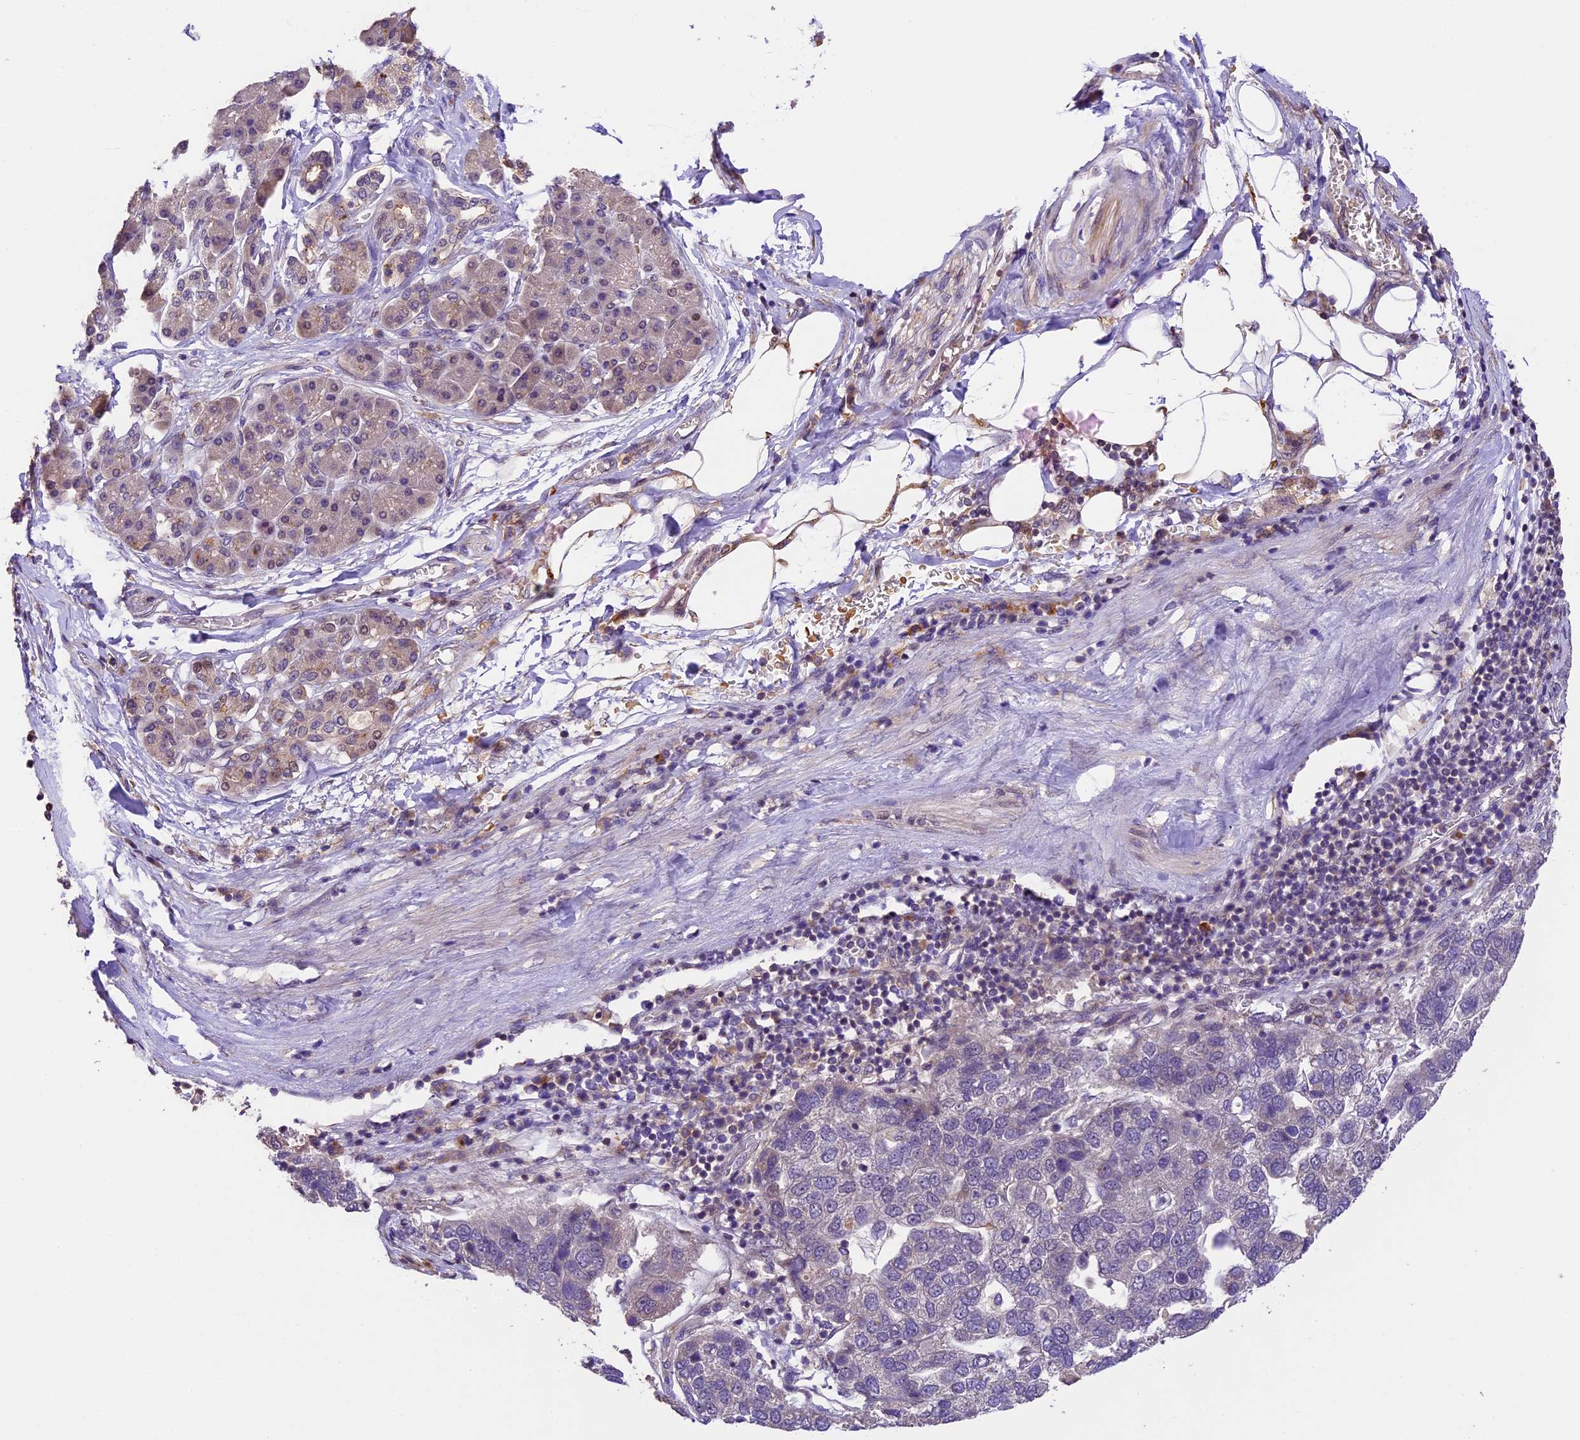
{"staining": {"intensity": "negative", "quantity": "none", "location": "none"}, "tissue": "pancreatic cancer", "cell_type": "Tumor cells", "image_type": "cancer", "snomed": [{"axis": "morphology", "description": "Adenocarcinoma, NOS"}, {"axis": "topography", "description": "Pancreas"}], "caption": "Immunohistochemistry (IHC) of pancreatic cancer demonstrates no expression in tumor cells. The staining is performed using DAB brown chromogen with nuclei counter-stained in using hematoxylin.", "gene": "DGKH", "patient": {"sex": "female", "age": 61}}